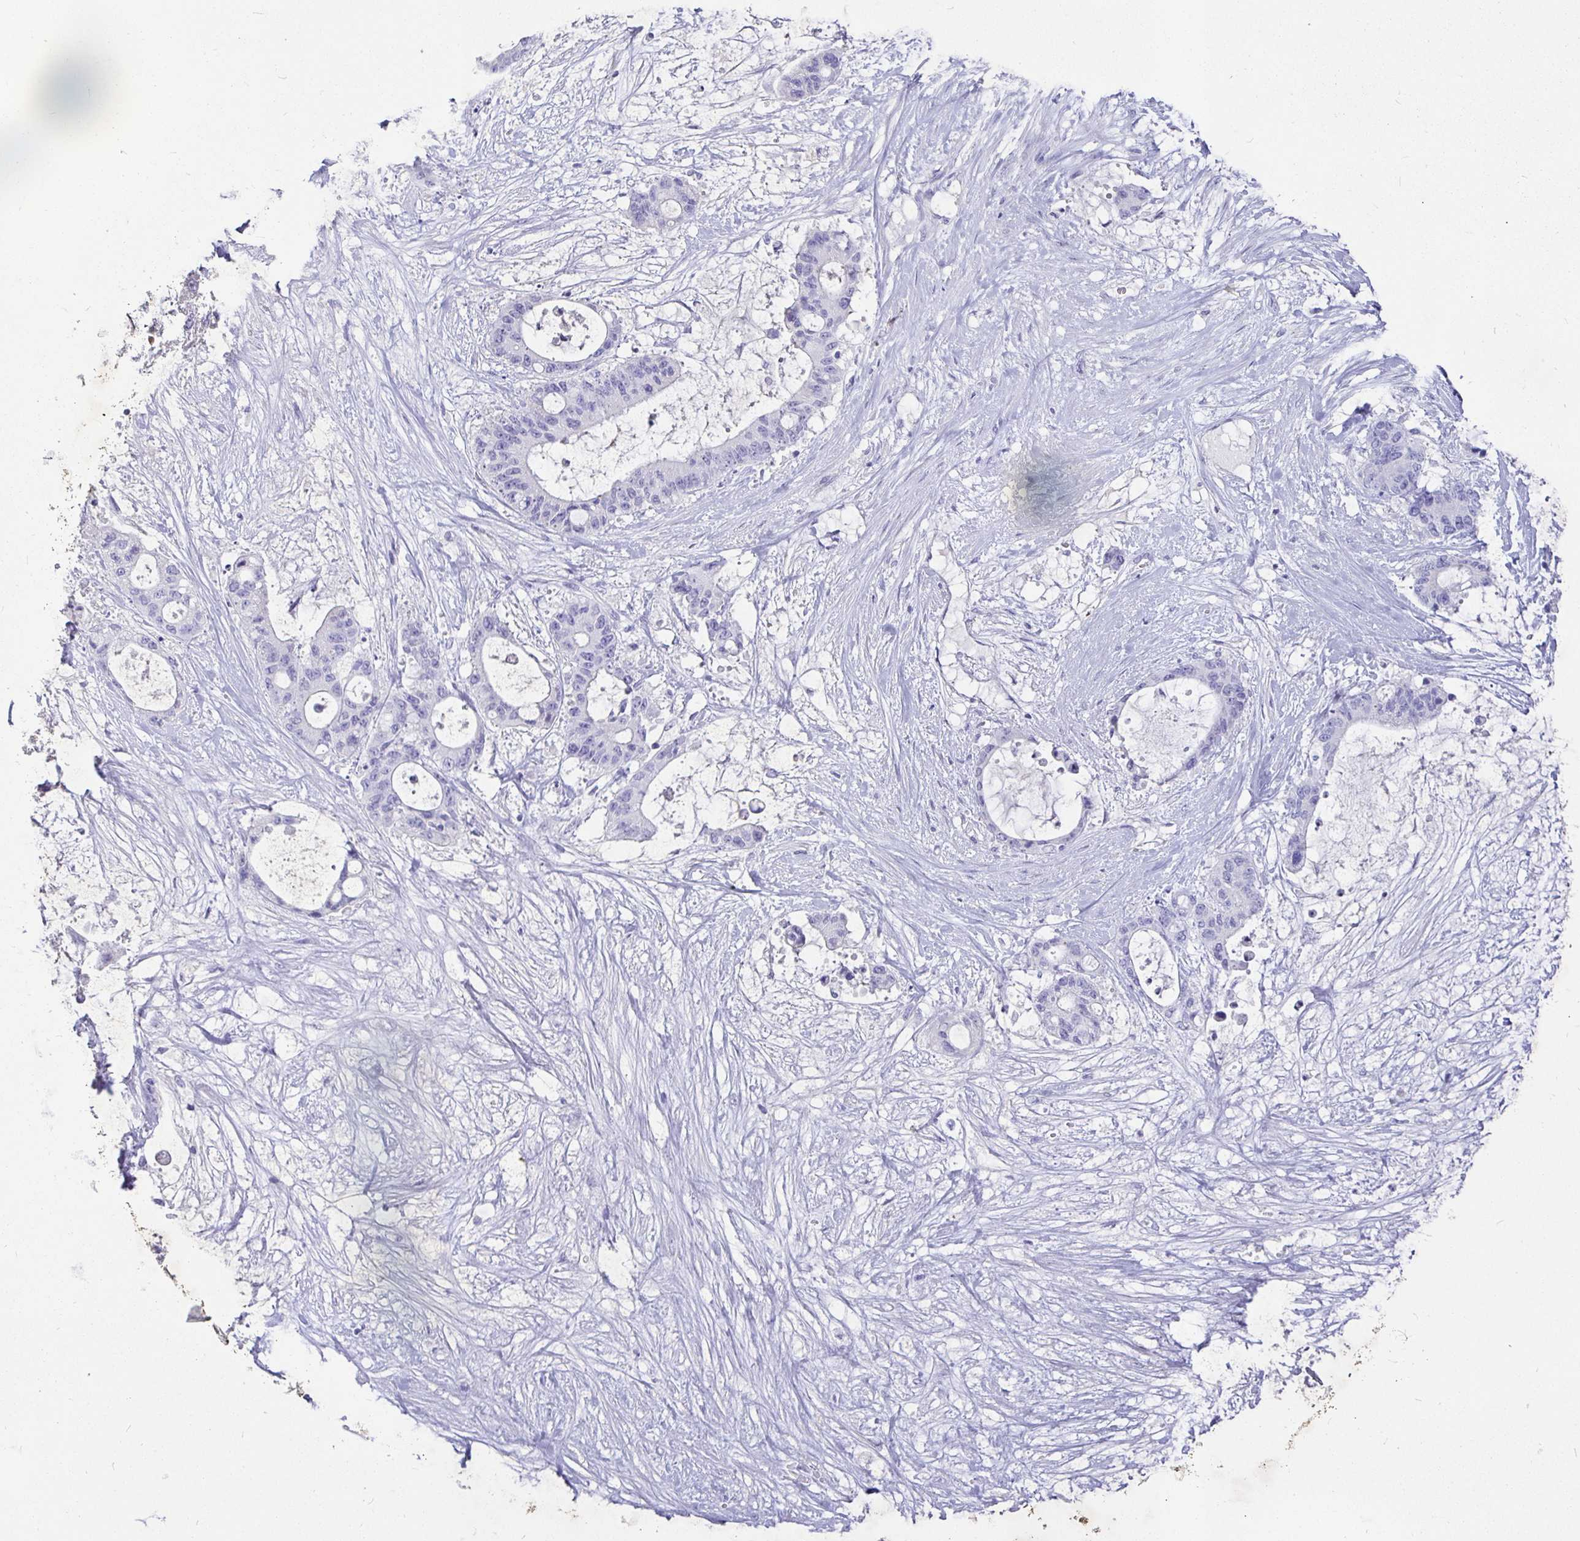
{"staining": {"intensity": "negative", "quantity": "none", "location": "none"}, "tissue": "liver cancer", "cell_type": "Tumor cells", "image_type": "cancer", "snomed": [{"axis": "morphology", "description": "Normal tissue, NOS"}, {"axis": "morphology", "description": "Cholangiocarcinoma"}, {"axis": "topography", "description": "Liver"}, {"axis": "topography", "description": "Peripheral nerve tissue"}], "caption": "An immunohistochemistry (IHC) image of liver cancer (cholangiocarcinoma) is shown. There is no staining in tumor cells of liver cancer (cholangiocarcinoma). Nuclei are stained in blue.", "gene": "TPTE", "patient": {"sex": "female", "age": 73}}